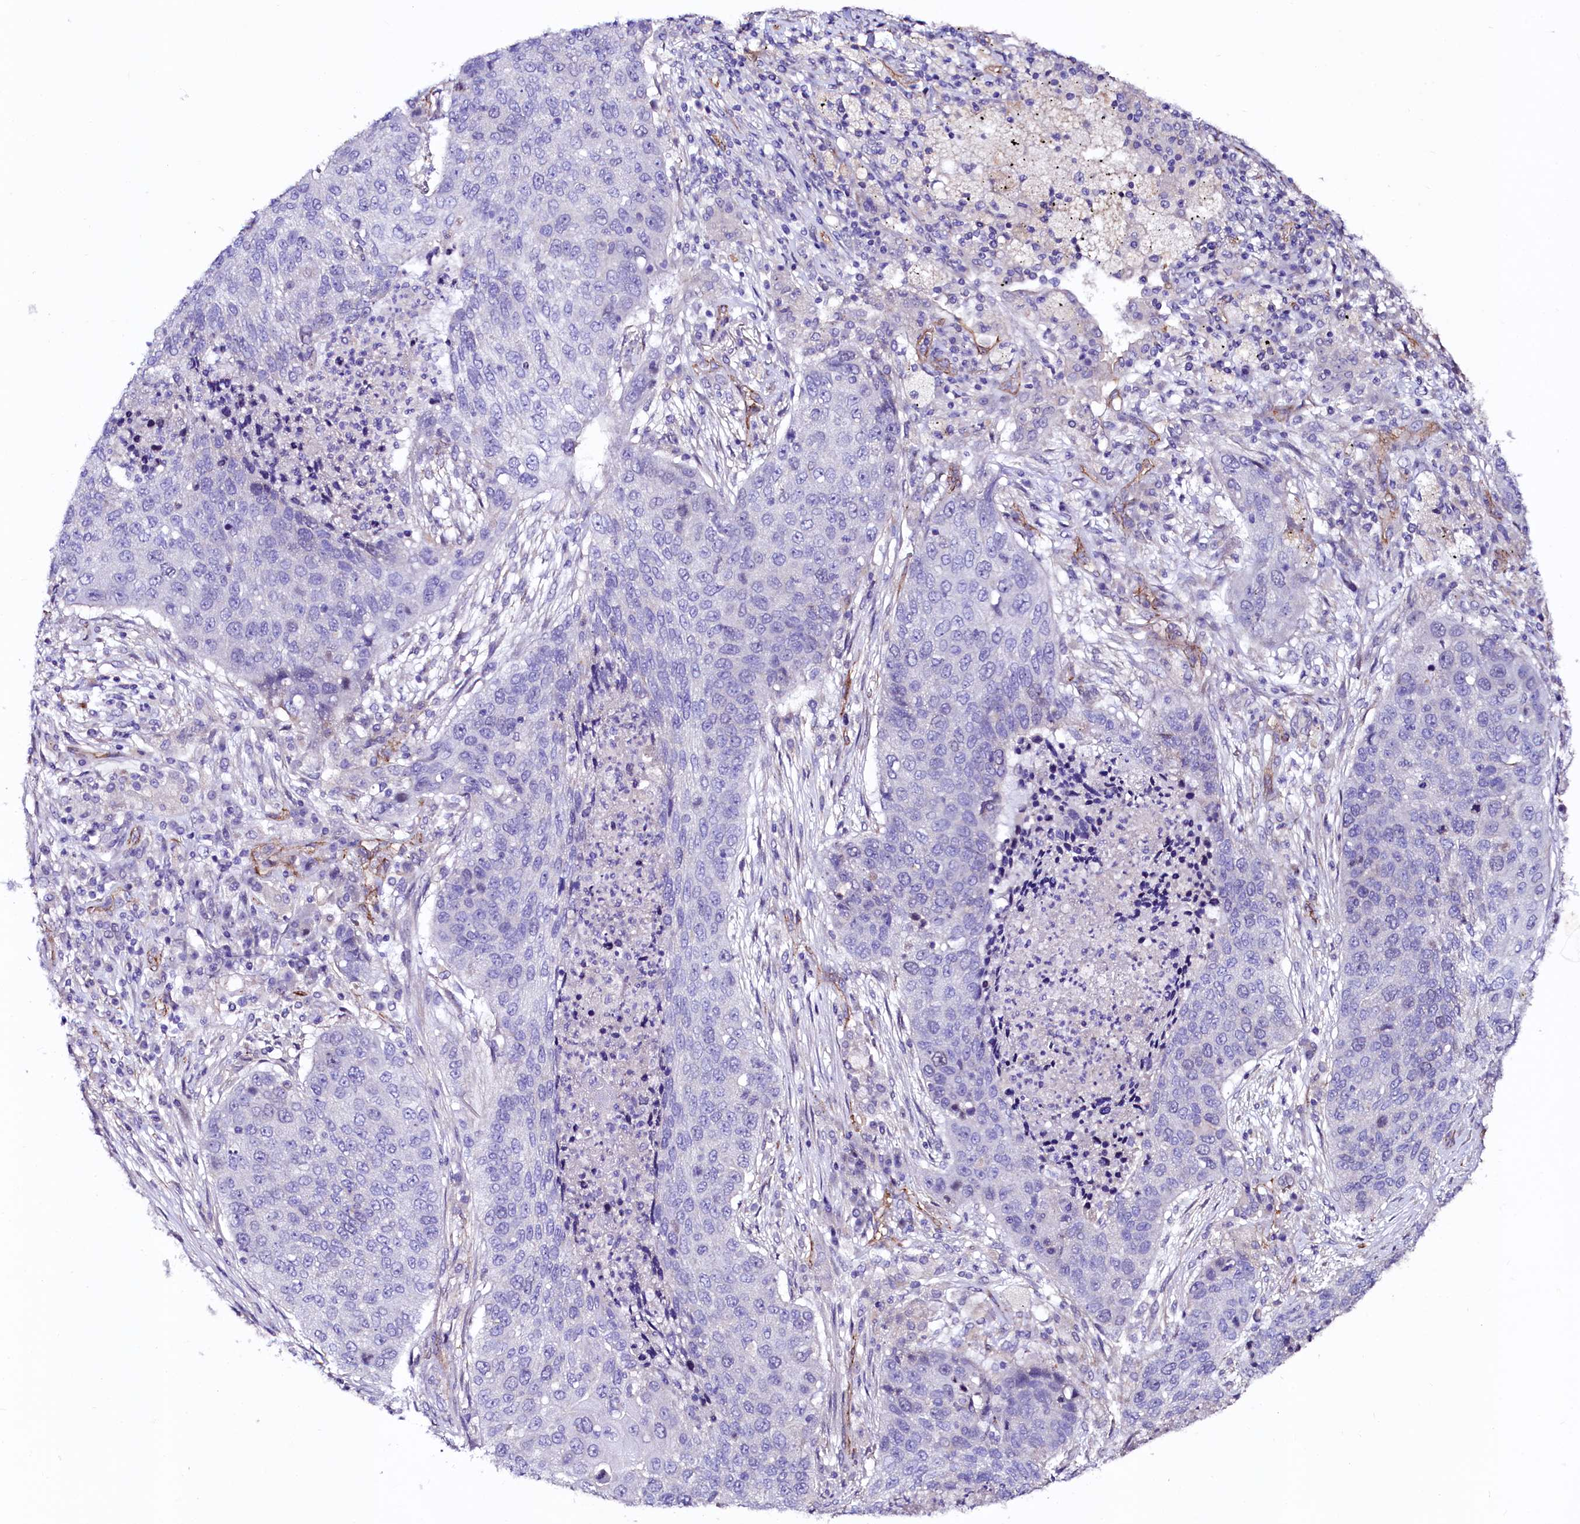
{"staining": {"intensity": "negative", "quantity": "none", "location": "none"}, "tissue": "lung cancer", "cell_type": "Tumor cells", "image_type": "cancer", "snomed": [{"axis": "morphology", "description": "Squamous cell carcinoma, NOS"}, {"axis": "topography", "description": "Lung"}], "caption": "A photomicrograph of squamous cell carcinoma (lung) stained for a protein reveals no brown staining in tumor cells. Brightfield microscopy of immunohistochemistry stained with DAB (brown) and hematoxylin (blue), captured at high magnification.", "gene": "SLF1", "patient": {"sex": "female", "age": 63}}